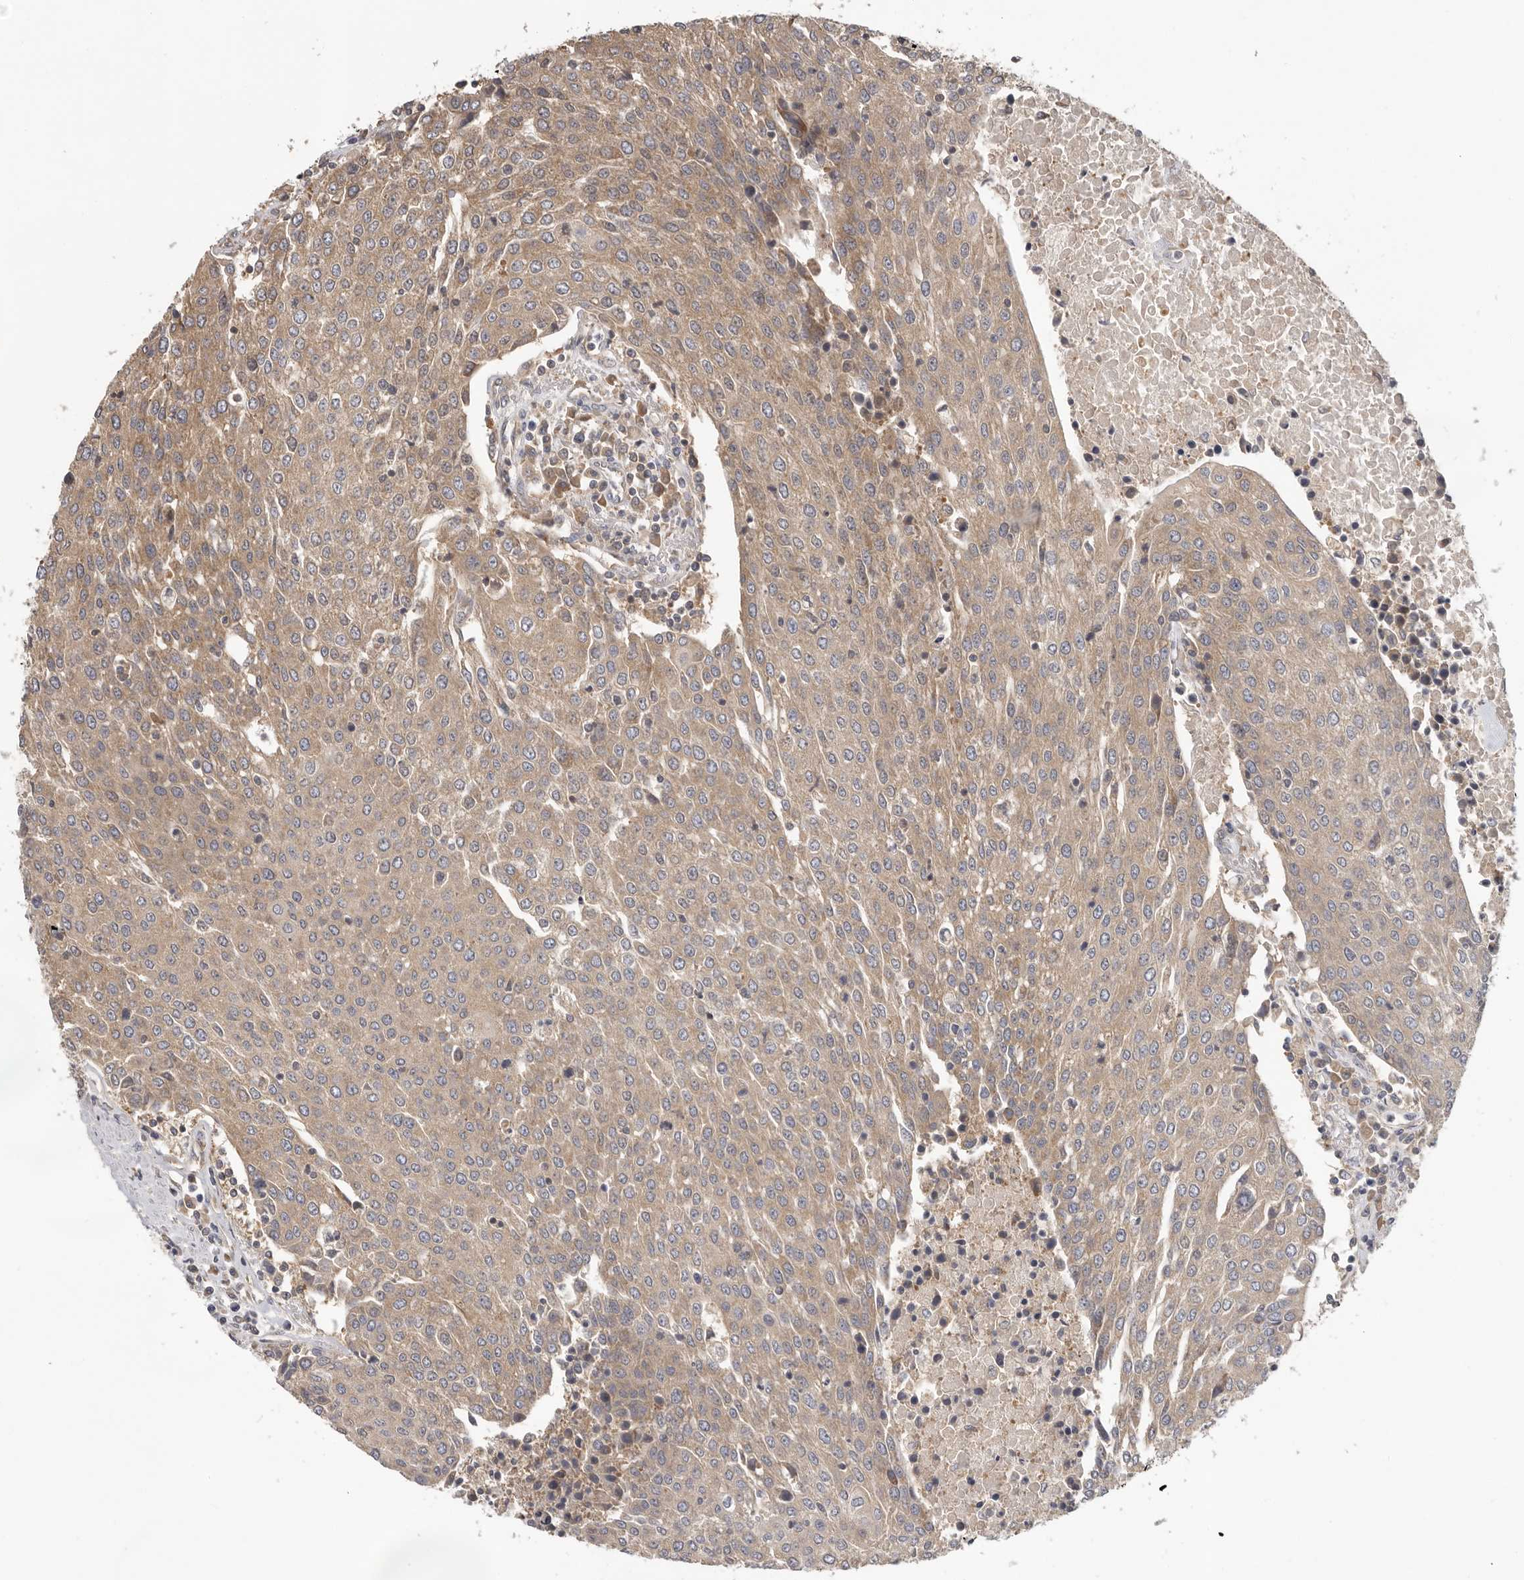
{"staining": {"intensity": "weak", "quantity": ">75%", "location": "cytoplasmic/membranous"}, "tissue": "urothelial cancer", "cell_type": "Tumor cells", "image_type": "cancer", "snomed": [{"axis": "morphology", "description": "Urothelial carcinoma, High grade"}, {"axis": "topography", "description": "Urinary bladder"}], "caption": "Protein positivity by immunohistochemistry (IHC) shows weak cytoplasmic/membranous expression in about >75% of tumor cells in high-grade urothelial carcinoma. (brown staining indicates protein expression, while blue staining denotes nuclei).", "gene": "PPP1R42", "patient": {"sex": "female", "age": 85}}